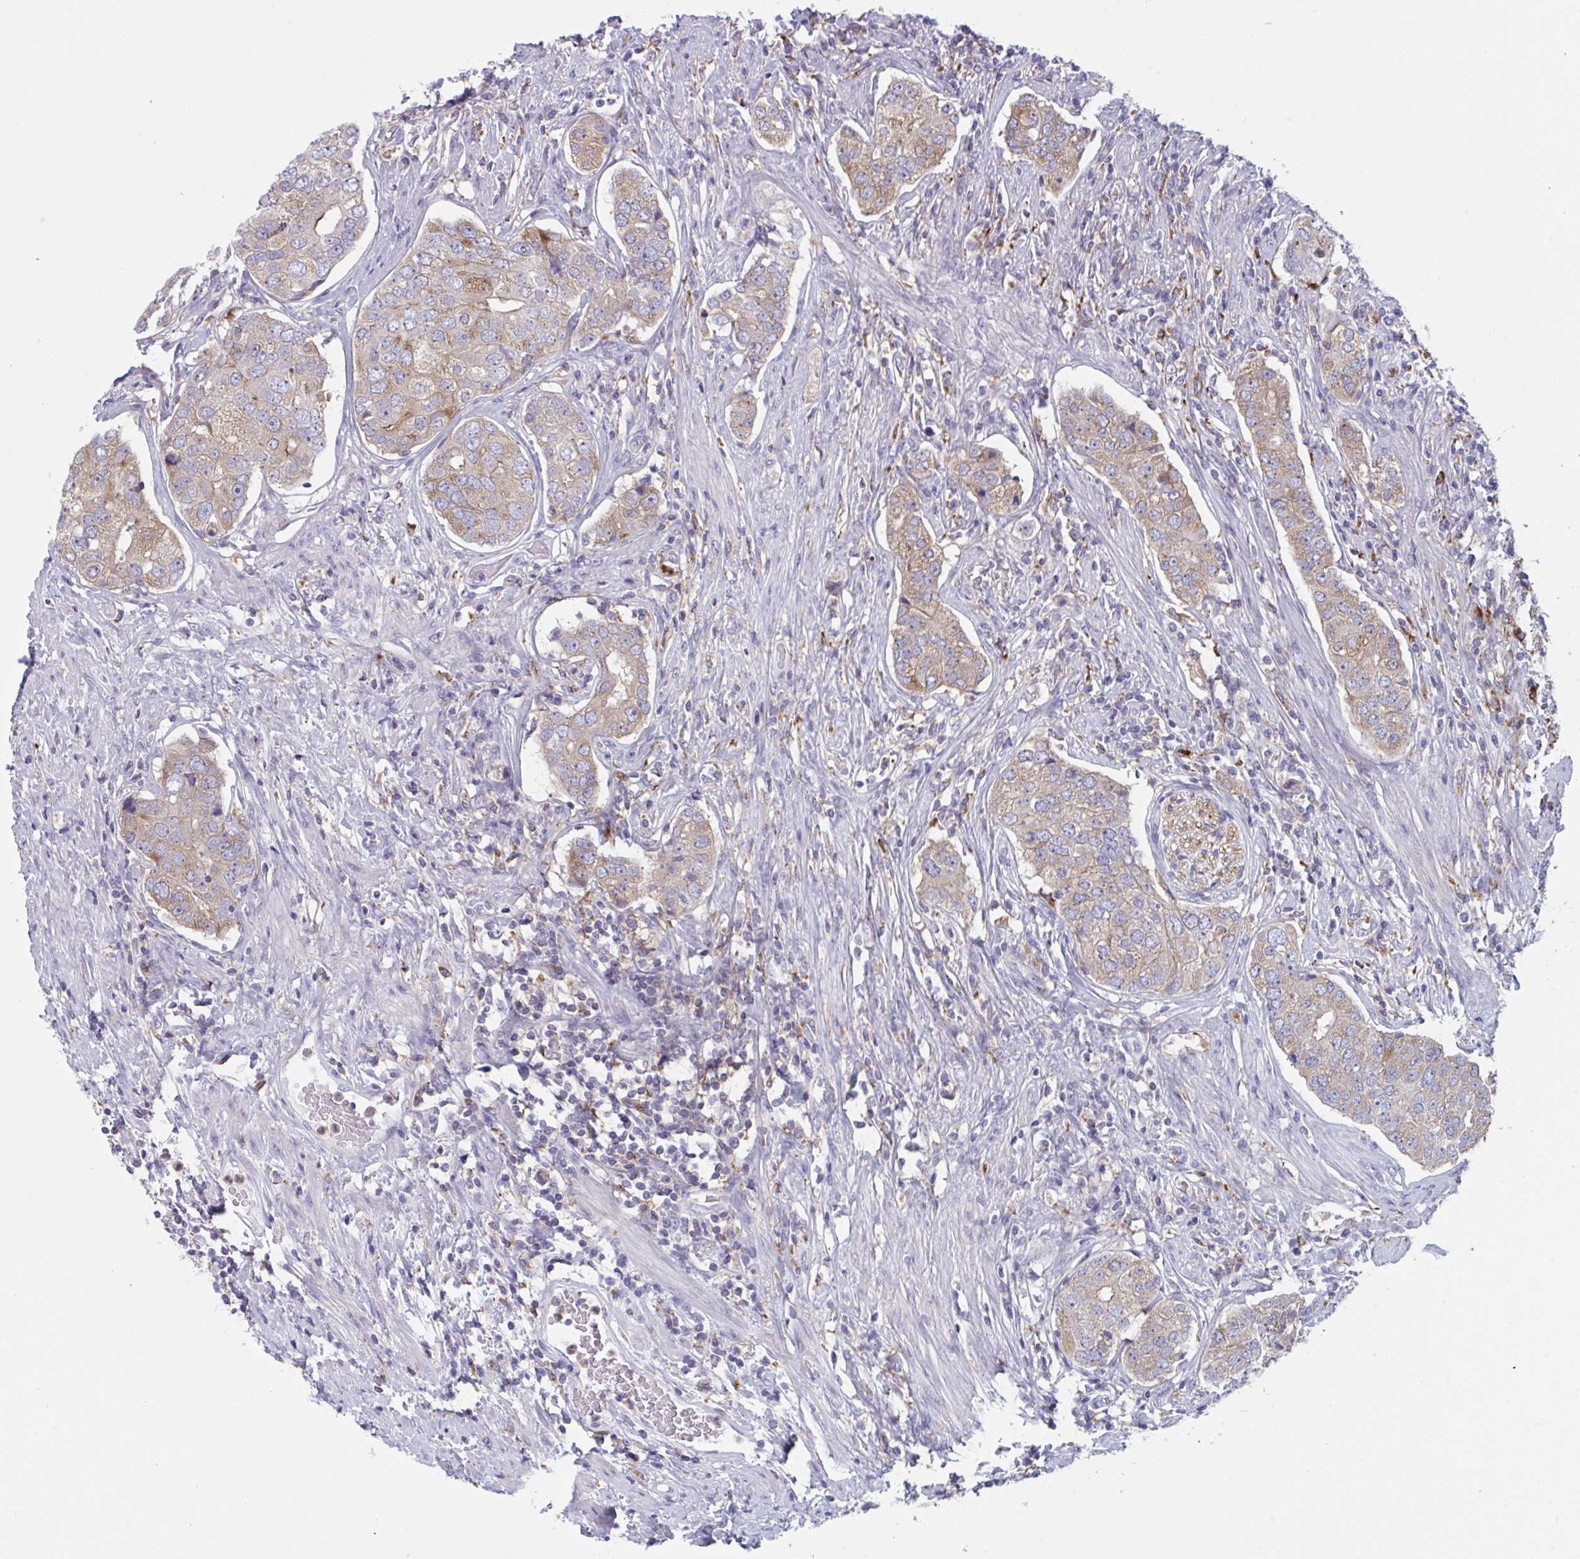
{"staining": {"intensity": "weak", "quantity": ">75%", "location": "cytoplasmic/membranous"}, "tissue": "prostate cancer", "cell_type": "Tumor cells", "image_type": "cancer", "snomed": [{"axis": "morphology", "description": "Adenocarcinoma, High grade"}, {"axis": "topography", "description": "Prostate"}], "caption": "Immunohistochemical staining of prostate cancer reveals low levels of weak cytoplasmic/membranous positivity in approximately >75% of tumor cells.", "gene": "NIPSNAP1", "patient": {"sex": "male", "age": 60}}